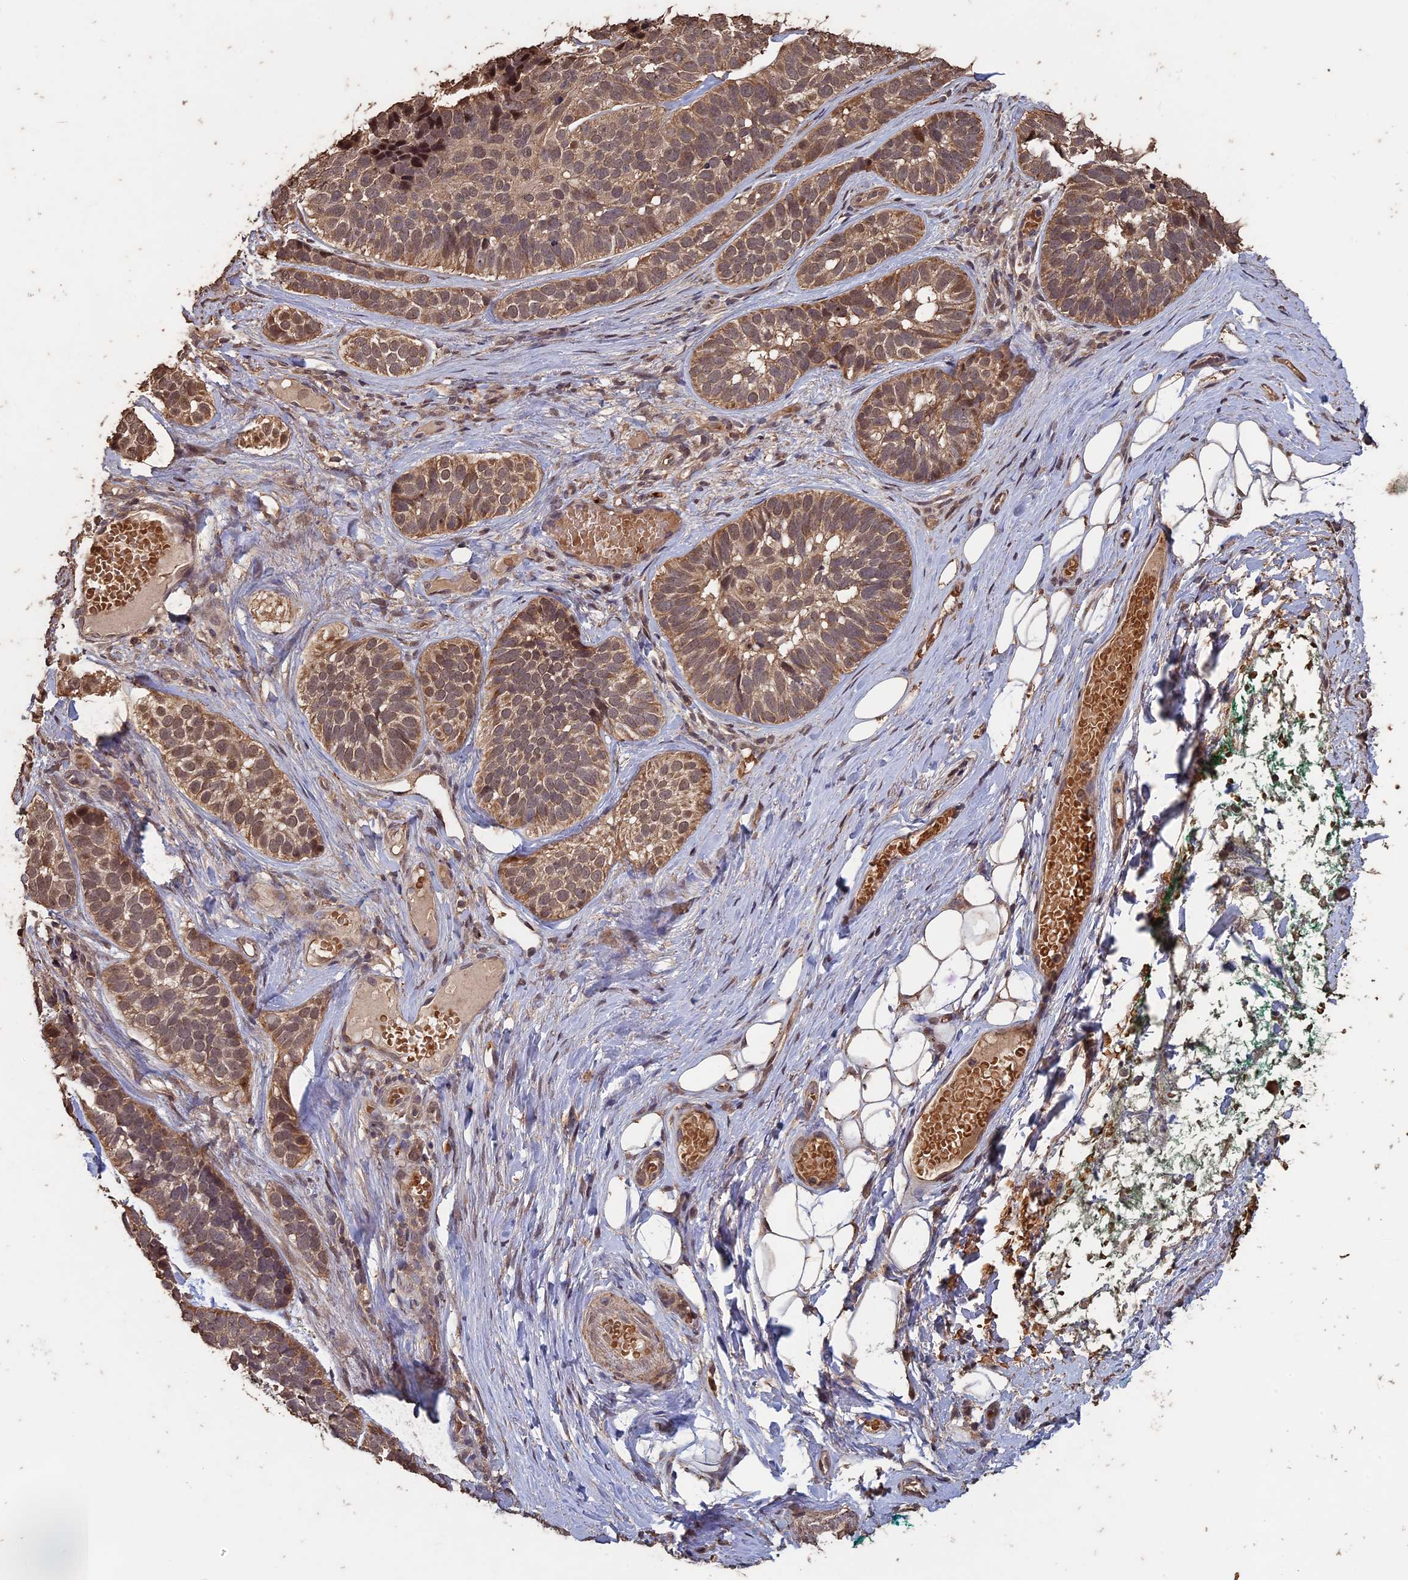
{"staining": {"intensity": "moderate", "quantity": ">75%", "location": "cytoplasmic/membranous"}, "tissue": "skin cancer", "cell_type": "Tumor cells", "image_type": "cancer", "snomed": [{"axis": "morphology", "description": "Basal cell carcinoma"}, {"axis": "topography", "description": "Skin"}], "caption": "Immunohistochemistry image of neoplastic tissue: human skin basal cell carcinoma stained using IHC displays medium levels of moderate protein expression localized specifically in the cytoplasmic/membranous of tumor cells, appearing as a cytoplasmic/membranous brown color.", "gene": "HUNK", "patient": {"sex": "male", "age": 62}}